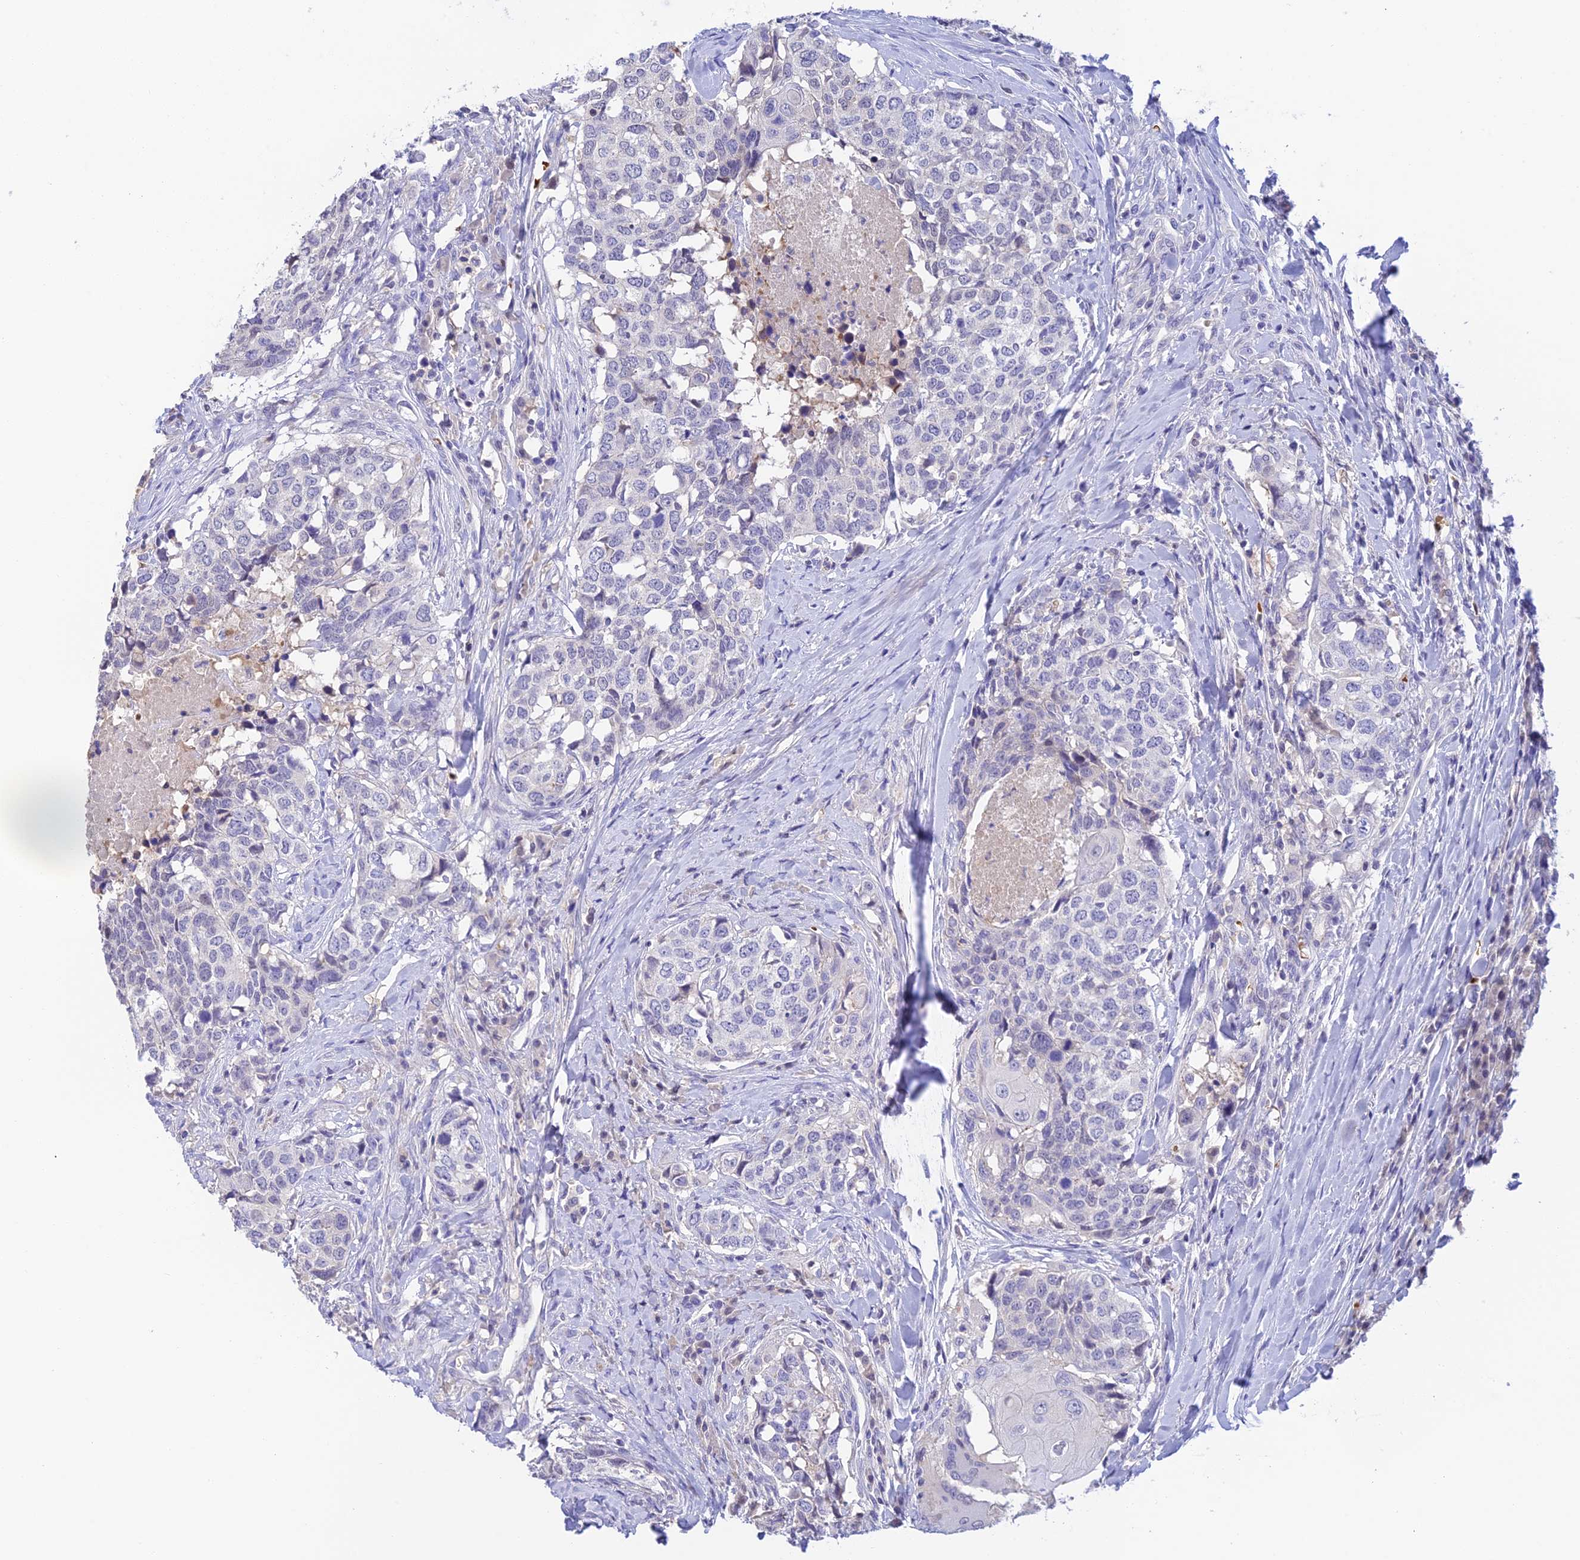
{"staining": {"intensity": "negative", "quantity": "none", "location": "none"}, "tissue": "head and neck cancer", "cell_type": "Tumor cells", "image_type": "cancer", "snomed": [{"axis": "morphology", "description": "Squamous cell carcinoma, NOS"}, {"axis": "topography", "description": "Head-Neck"}], "caption": "Tumor cells are negative for brown protein staining in squamous cell carcinoma (head and neck). (IHC, brightfield microscopy, high magnification).", "gene": "HDHD2", "patient": {"sex": "male", "age": 66}}